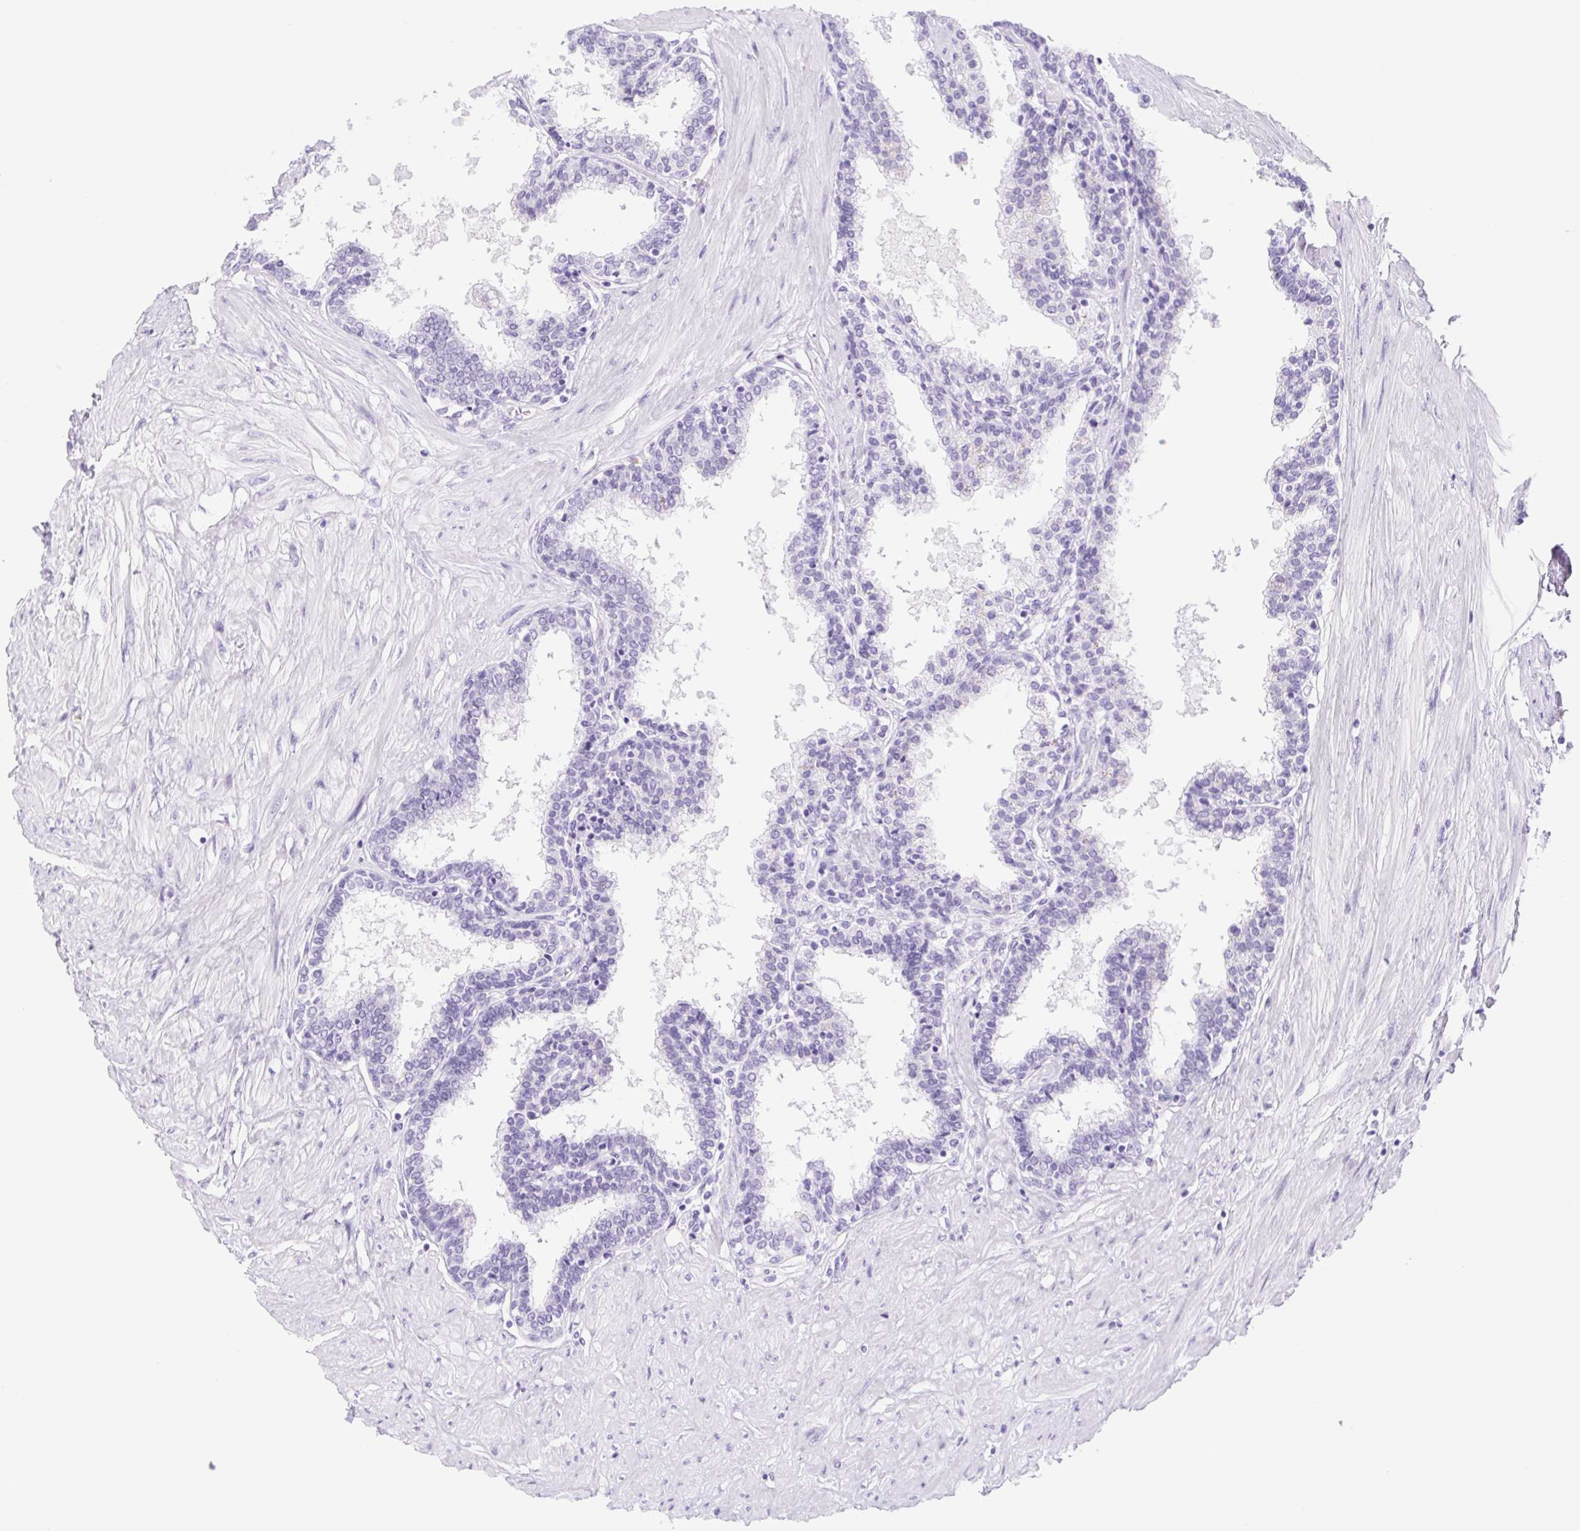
{"staining": {"intensity": "negative", "quantity": "none", "location": "none"}, "tissue": "prostate", "cell_type": "Glandular cells", "image_type": "normal", "snomed": [{"axis": "morphology", "description": "Normal tissue, NOS"}, {"axis": "topography", "description": "Prostate"}], "caption": "This histopathology image is of benign prostate stained with immunohistochemistry (IHC) to label a protein in brown with the nuclei are counter-stained blue. There is no expression in glandular cells.", "gene": "CYP21A2", "patient": {"sex": "male", "age": 55}}